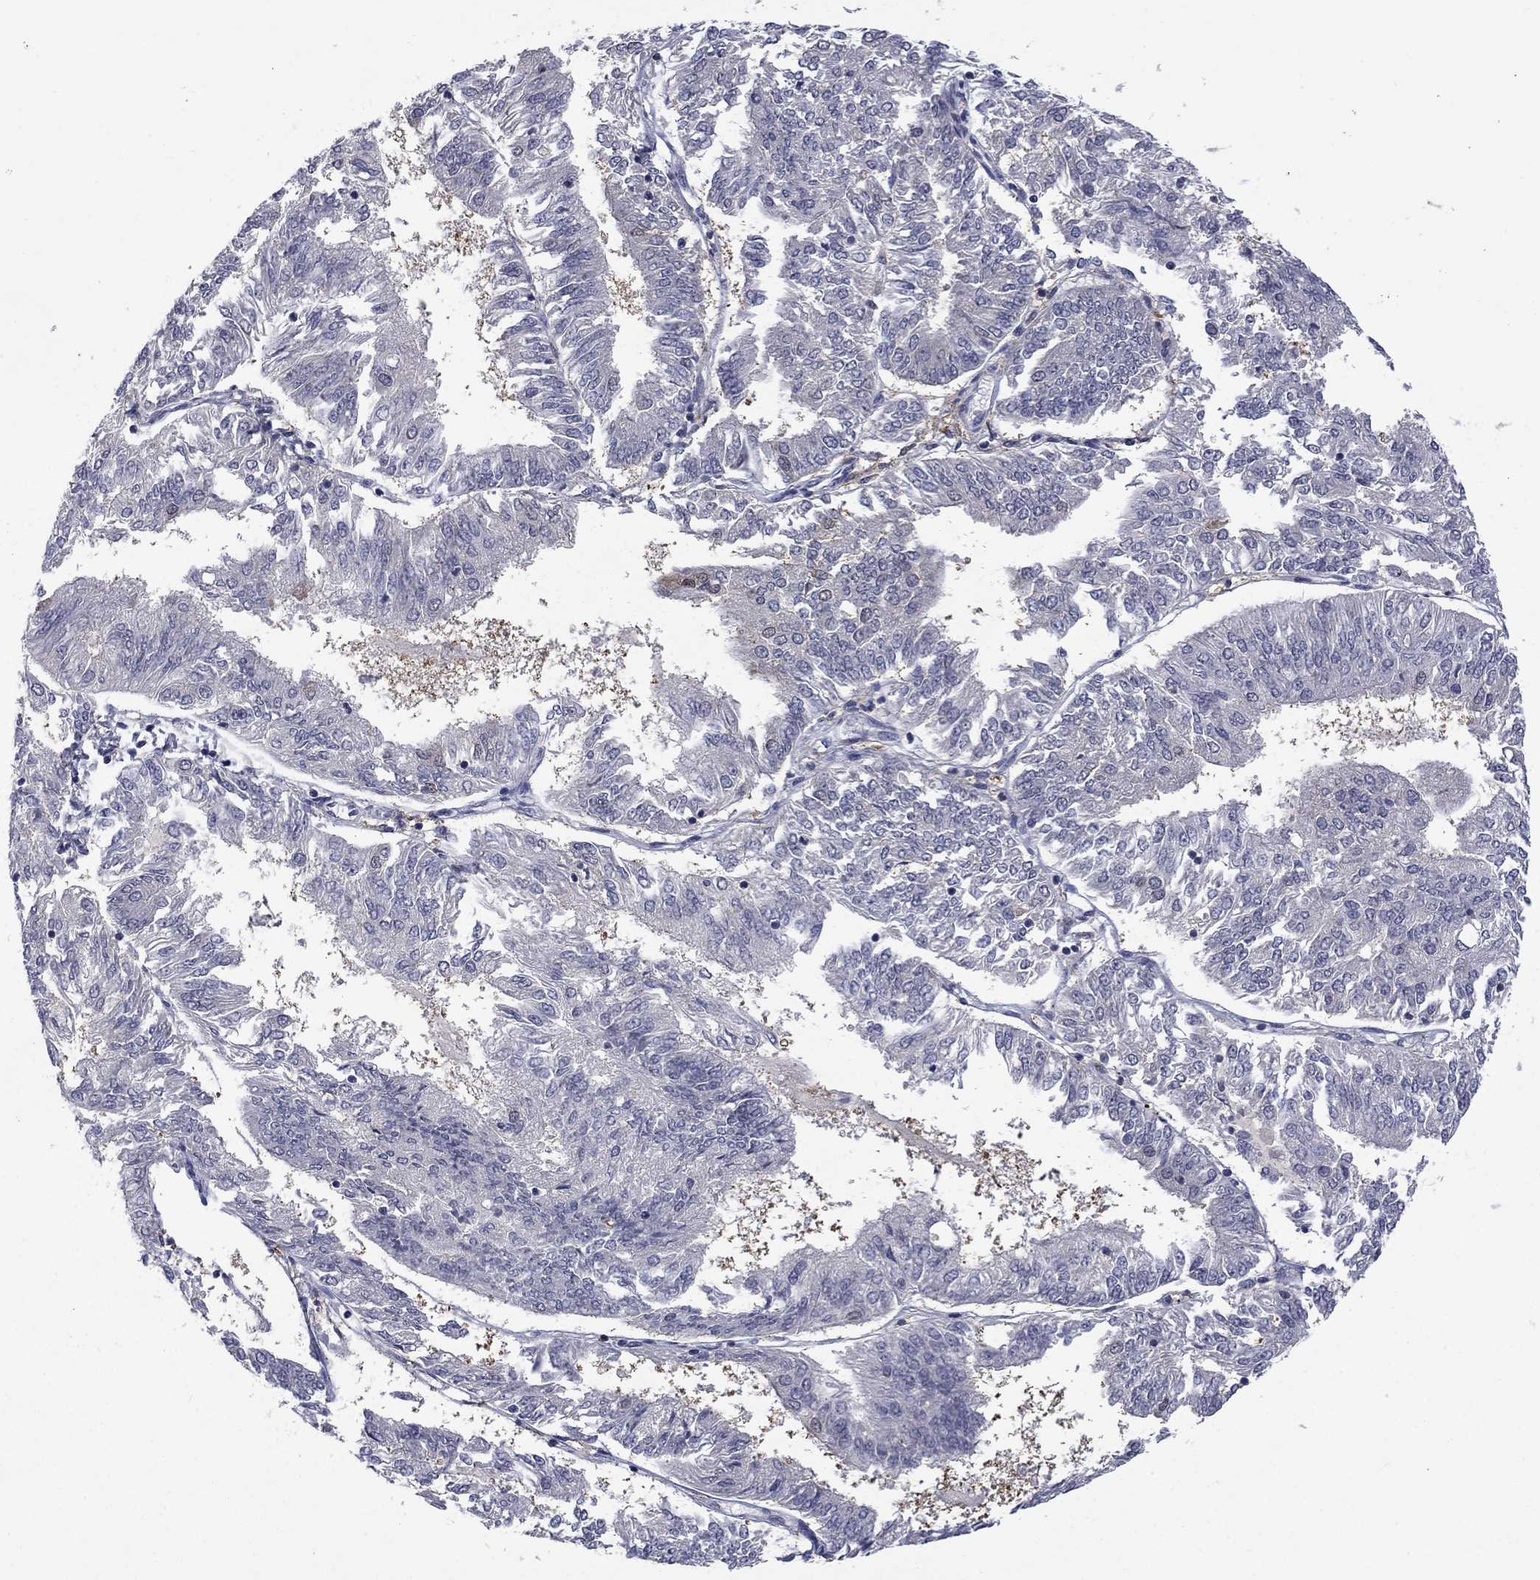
{"staining": {"intensity": "negative", "quantity": "none", "location": "none"}, "tissue": "endometrial cancer", "cell_type": "Tumor cells", "image_type": "cancer", "snomed": [{"axis": "morphology", "description": "Adenocarcinoma, NOS"}, {"axis": "topography", "description": "Endometrium"}], "caption": "Histopathology image shows no protein expression in tumor cells of endometrial cancer tissue.", "gene": "CBR1", "patient": {"sex": "female", "age": 58}}